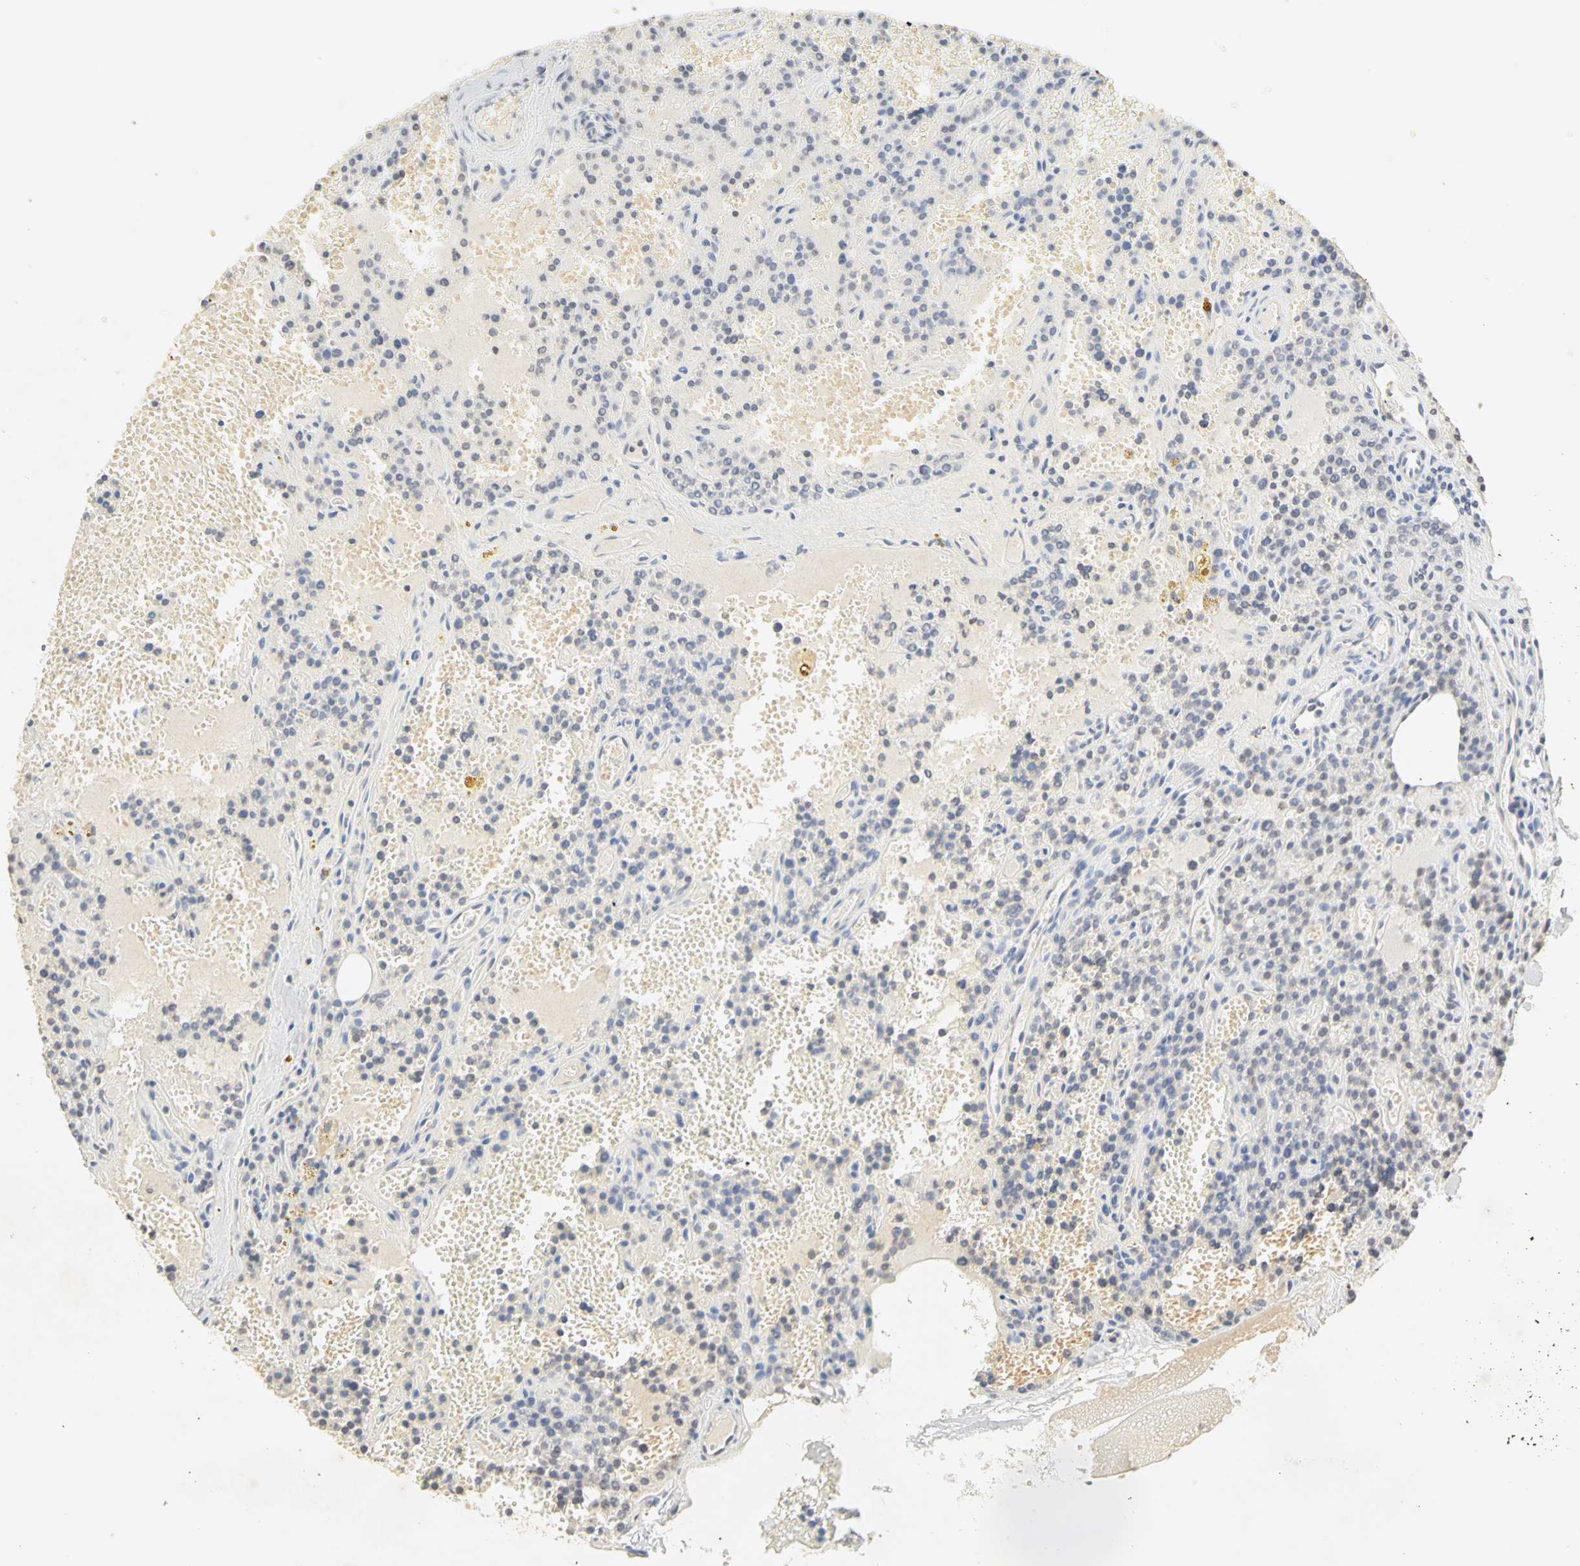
{"staining": {"intensity": "weak", "quantity": "<25%", "location": "cytoplasmic/membranous"}, "tissue": "parathyroid gland", "cell_type": "Glandular cells", "image_type": "normal", "snomed": [{"axis": "morphology", "description": "Normal tissue, NOS"}, {"axis": "topography", "description": "Parathyroid gland"}], "caption": "This is an immunohistochemistry image of unremarkable human parathyroid gland. There is no staining in glandular cells.", "gene": "GNRH2", "patient": {"sex": "male", "age": 25}}